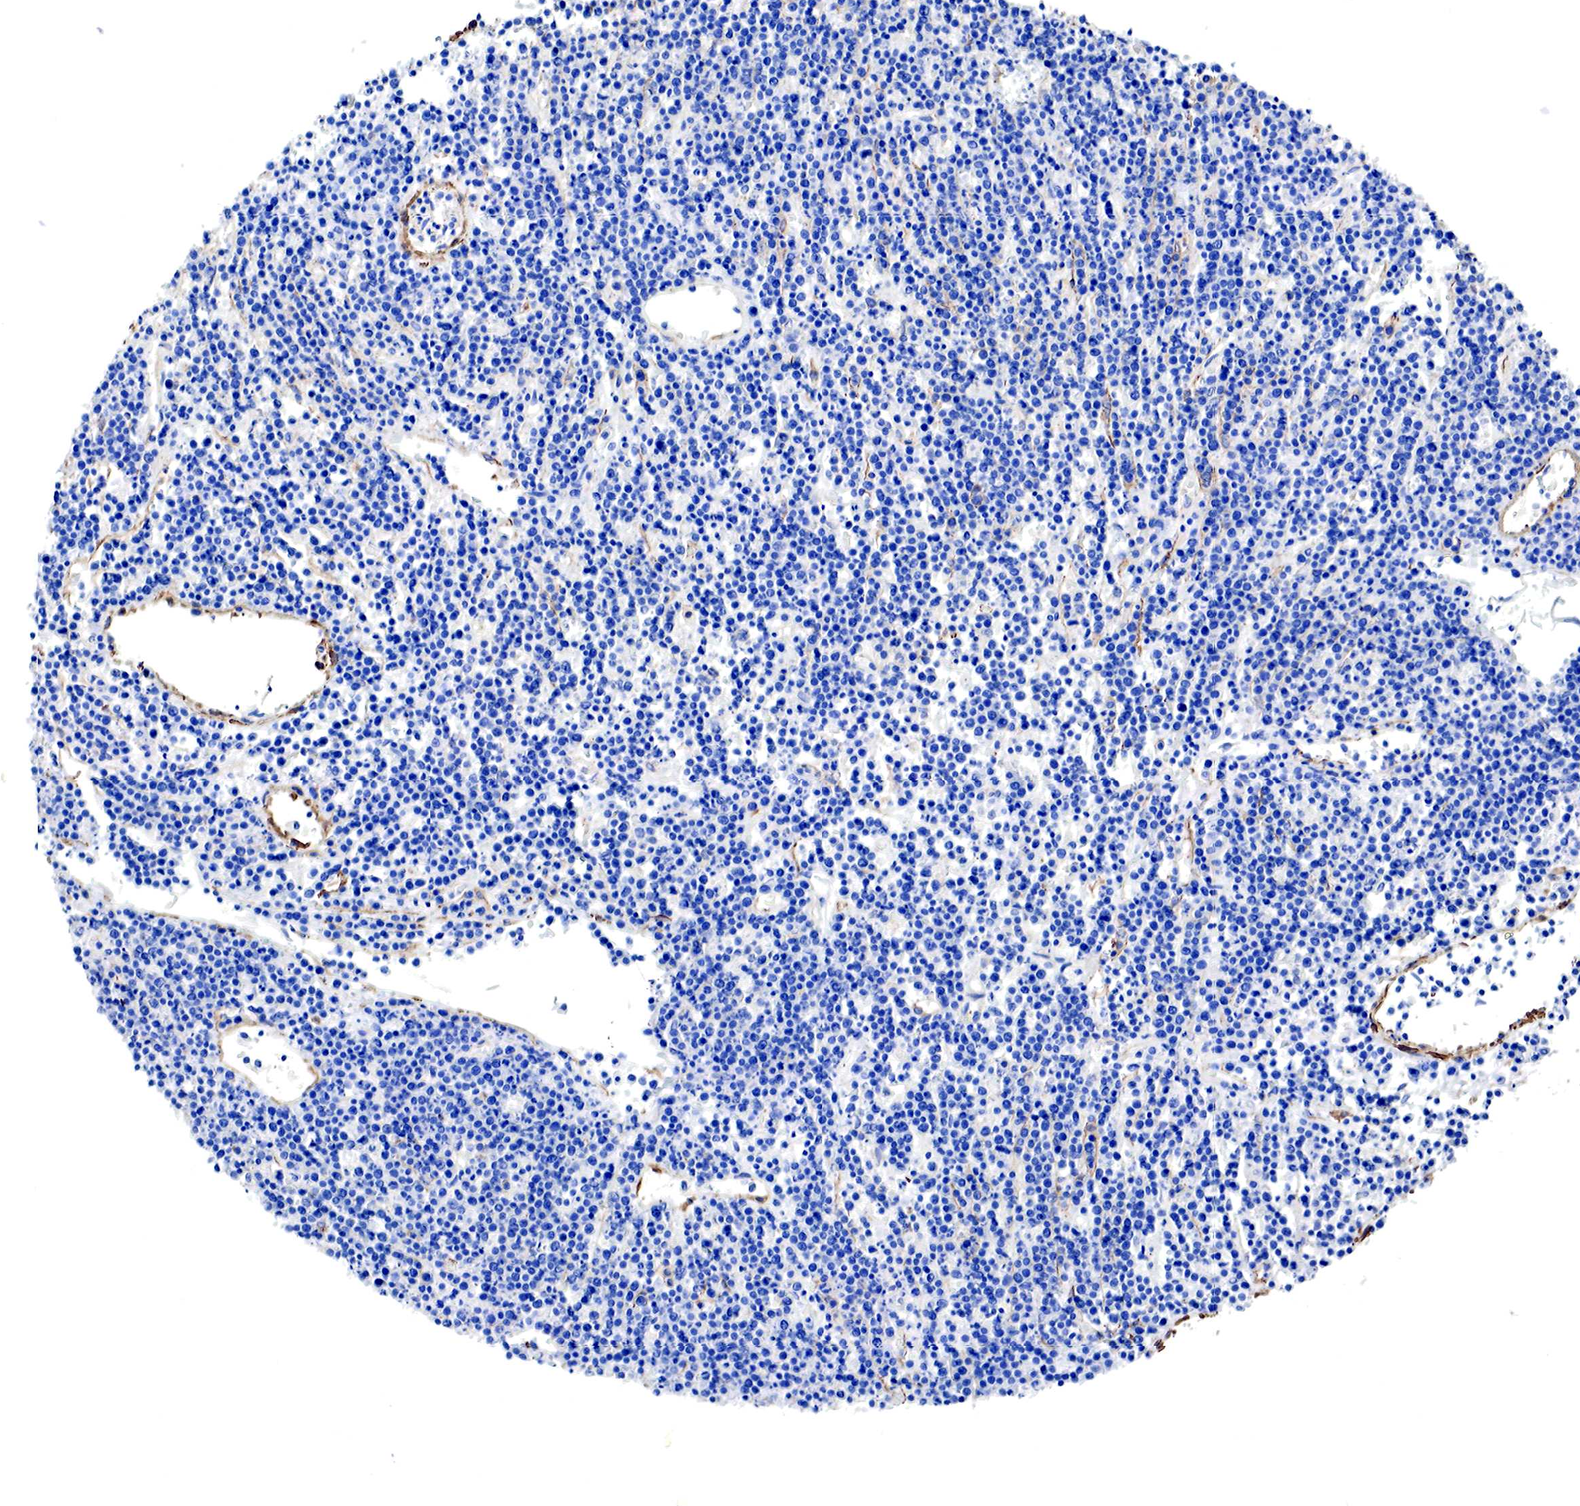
{"staining": {"intensity": "negative", "quantity": "none", "location": "none"}, "tissue": "lymphoma", "cell_type": "Tumor cells", "image_type": "cancer", "snomed": [{"axis": "morphology", "description": "Malignant lymphoma, non-Hodgkin's type, High grade"}, {"axis": "topography", "description": "Ovary"}], "caption": "IHC of lymphoma displays no expression in tumor cells. (DAB (3,3'-diaminobenzidine) immunohistochemistry visualized using brightfield microscopy, high magnification).", "gene": "TPM1", "patient": {"sex": "female", "age": 56}}